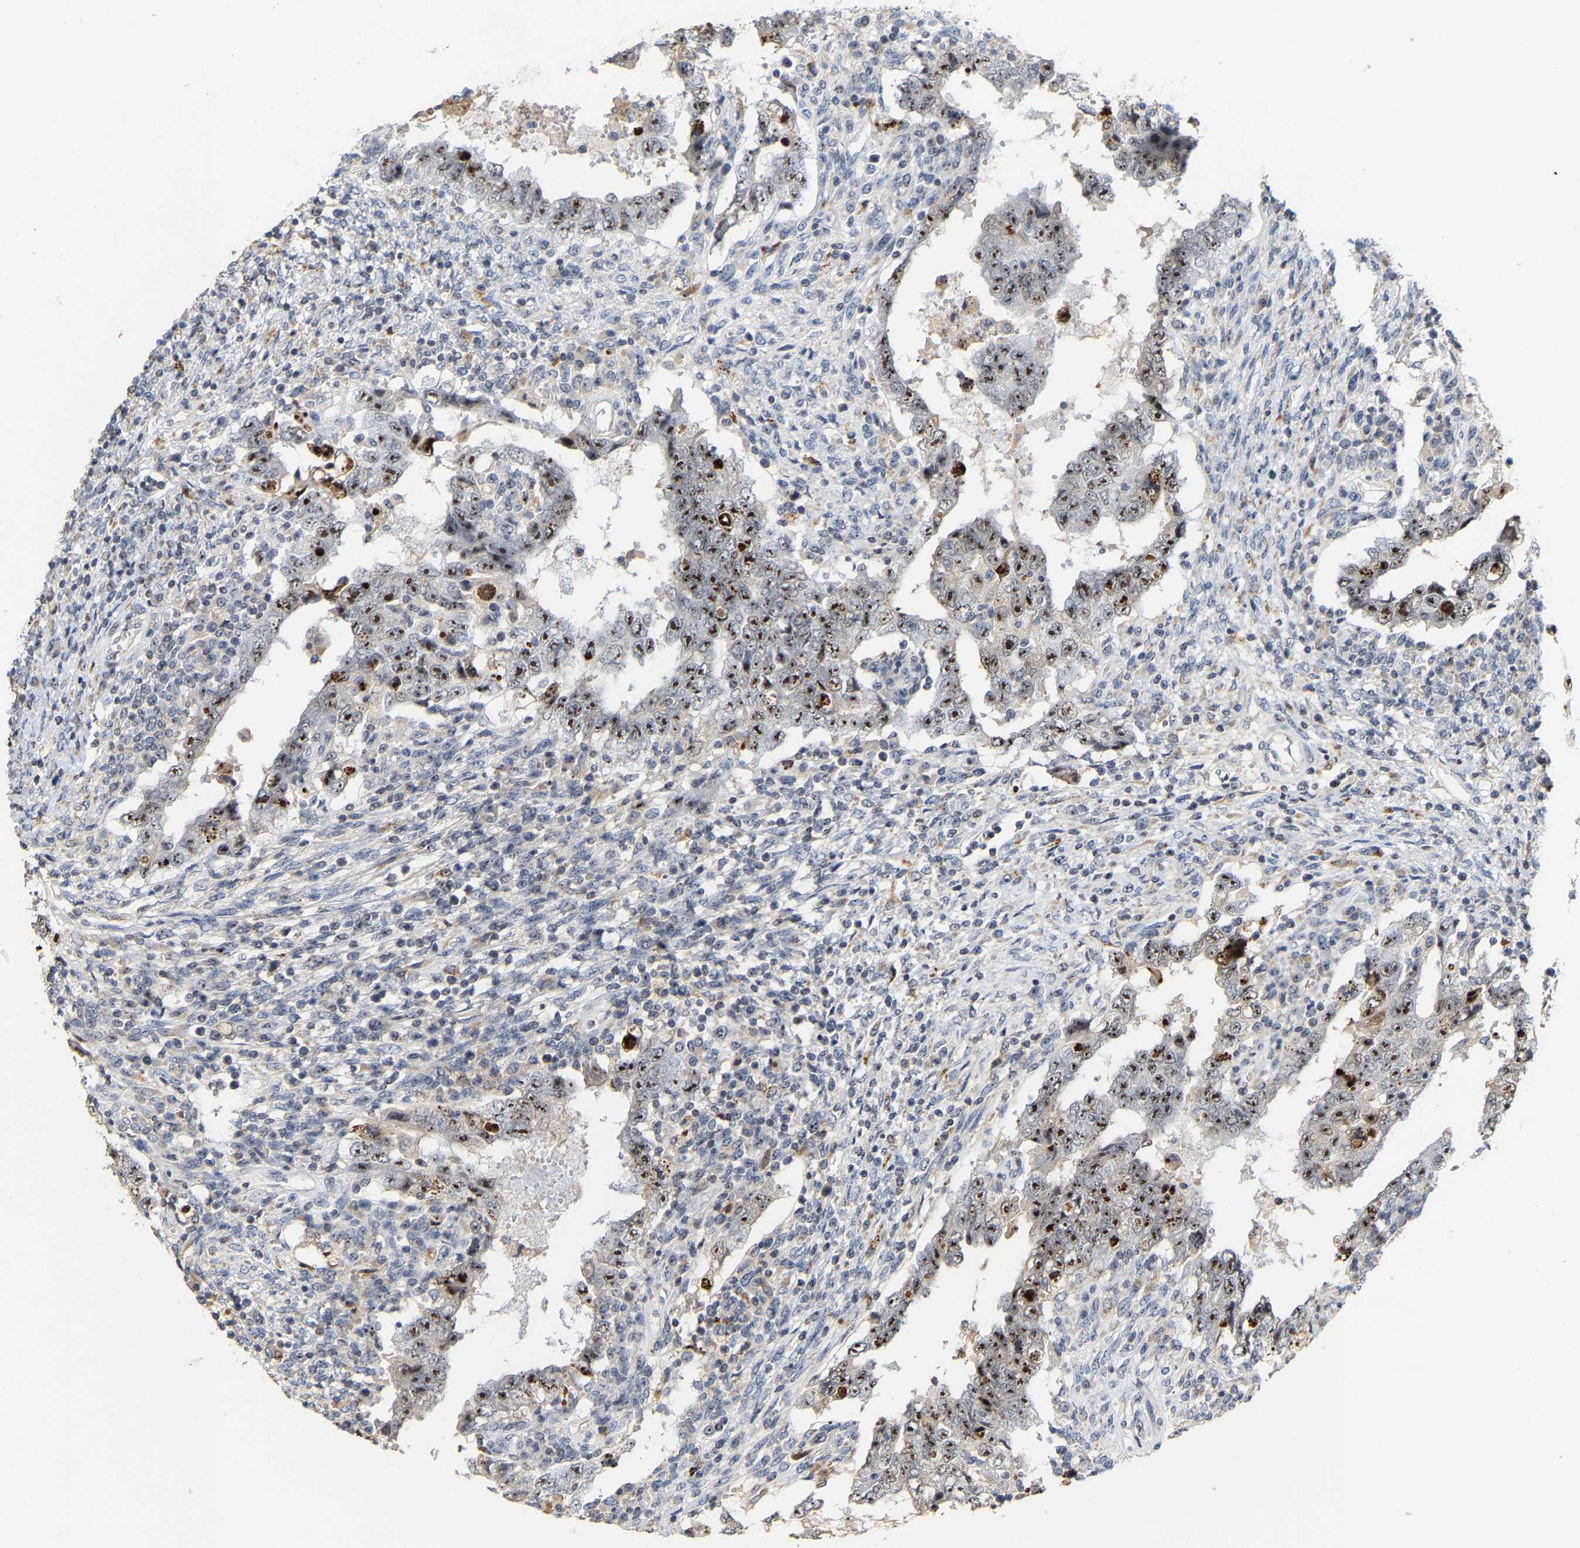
{"staining": {"intensity": "strong", "quantity": ">75%", "location": "nuclear"}, "tissue": "testis cancer", "cell_type": "Tumor cells", "image_type": "cancer", "snomed": [{"axis": "morphology", "description": "Carcinoma, Embryonal, NOS"}, {"axis": "topography", "description": "Testis"}], "caption": "Testis embryonal carcinoma stained with a brown dye displays strong nuclear positive expression in approximately >75% of tumor cells.", "gene": "NOP58", "patient": {"sex": "male", "age": 26}}